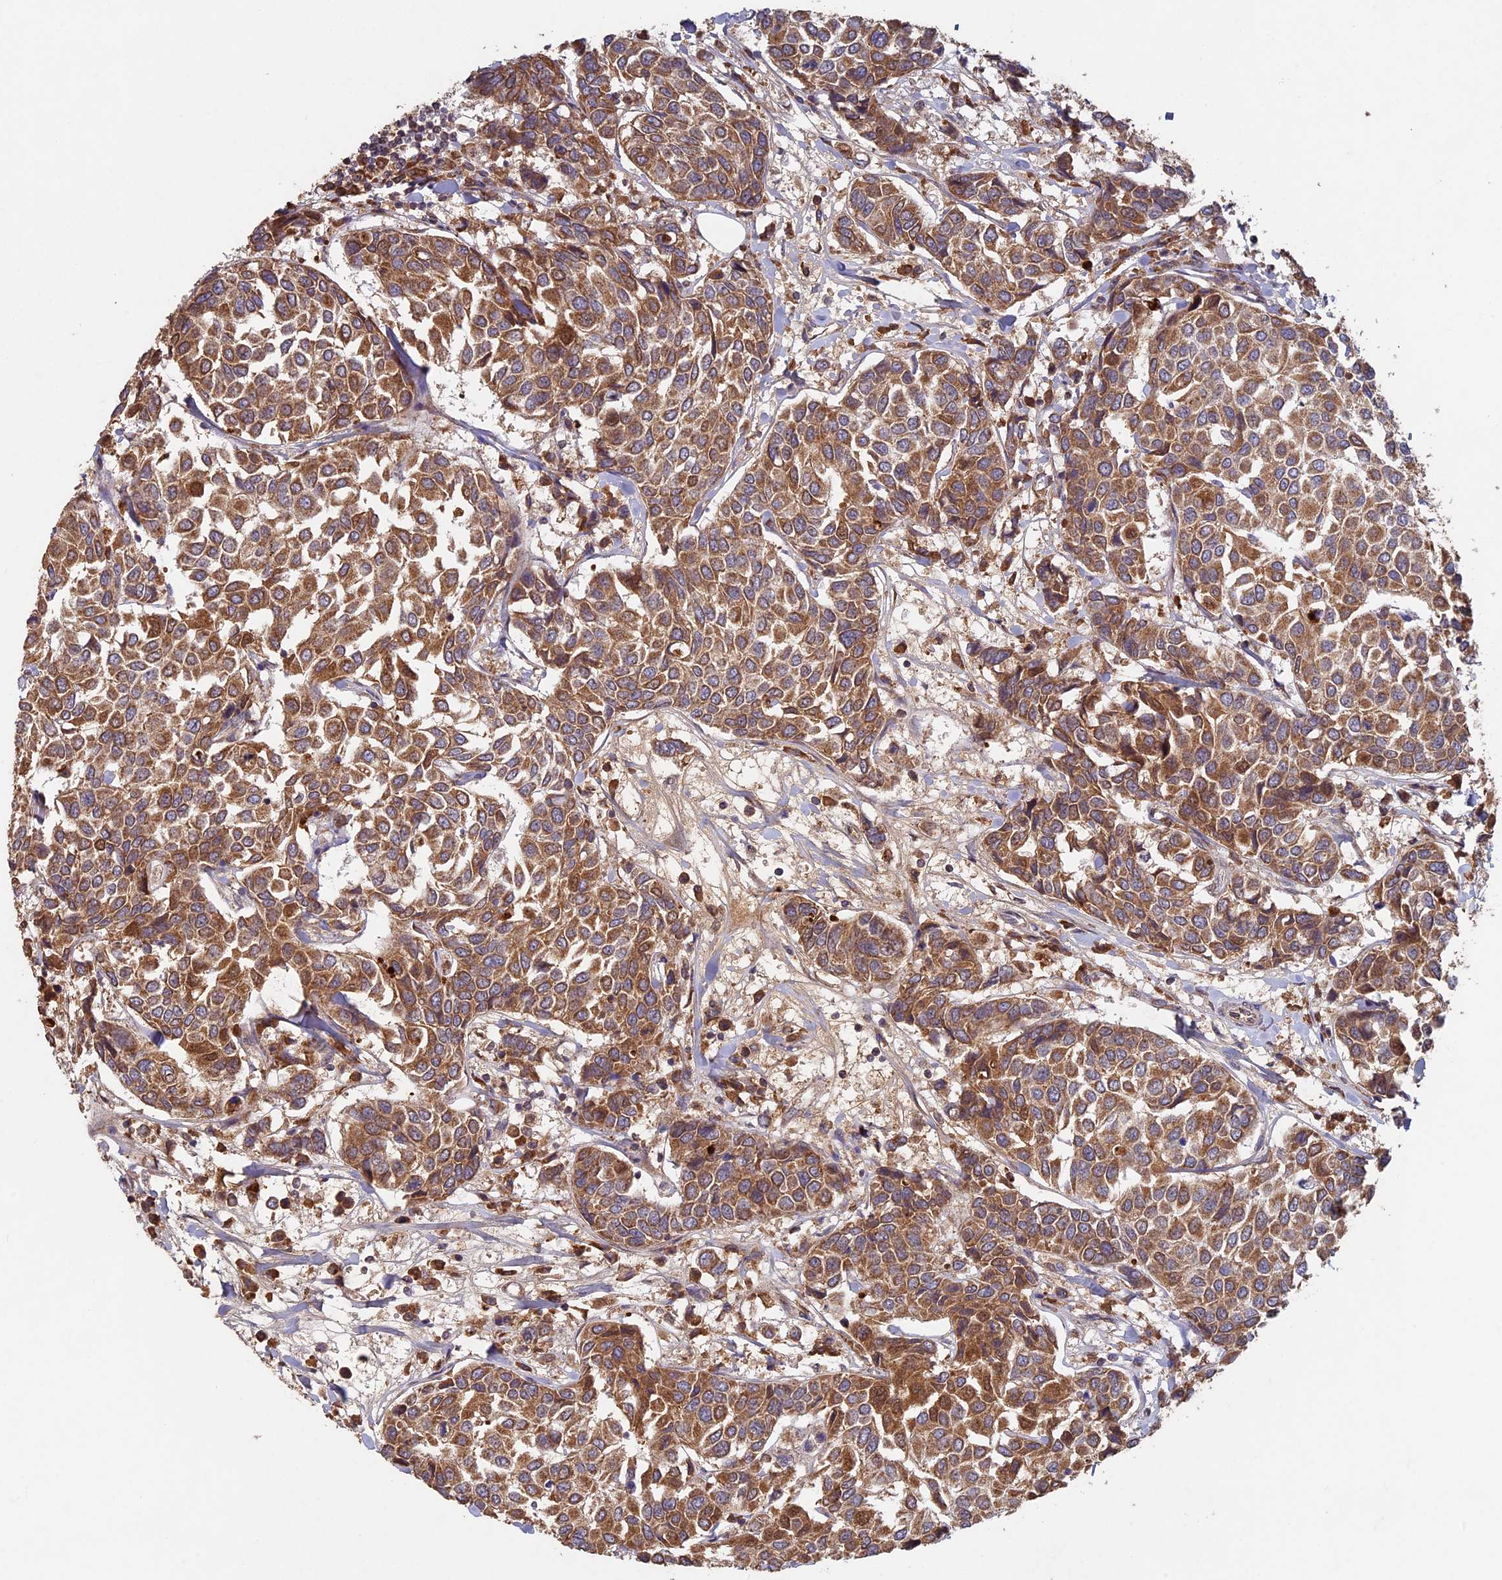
{"staining": {"intensity": "moderate", "quantity": ">75%", "location": "cytoplasmic/membranous"}, "tissue": "breast cancer", "cell_type": "Tumor cells", "image_type": "cancer", "snomed": [{"axis": "morphology", "description": "Duct carcinoma"}, {"axis": "topography", "description": "Breast"}], "caption": "This is a micrograph of immunohistochemistry (IHC) staining of breast infiltrating ductal carcinoma, which shows moderate expression in the cytoplasmic/membranous of tumor cells.", "gene": "RCCD1", "patient": {"sex": "female", "age": 55}}